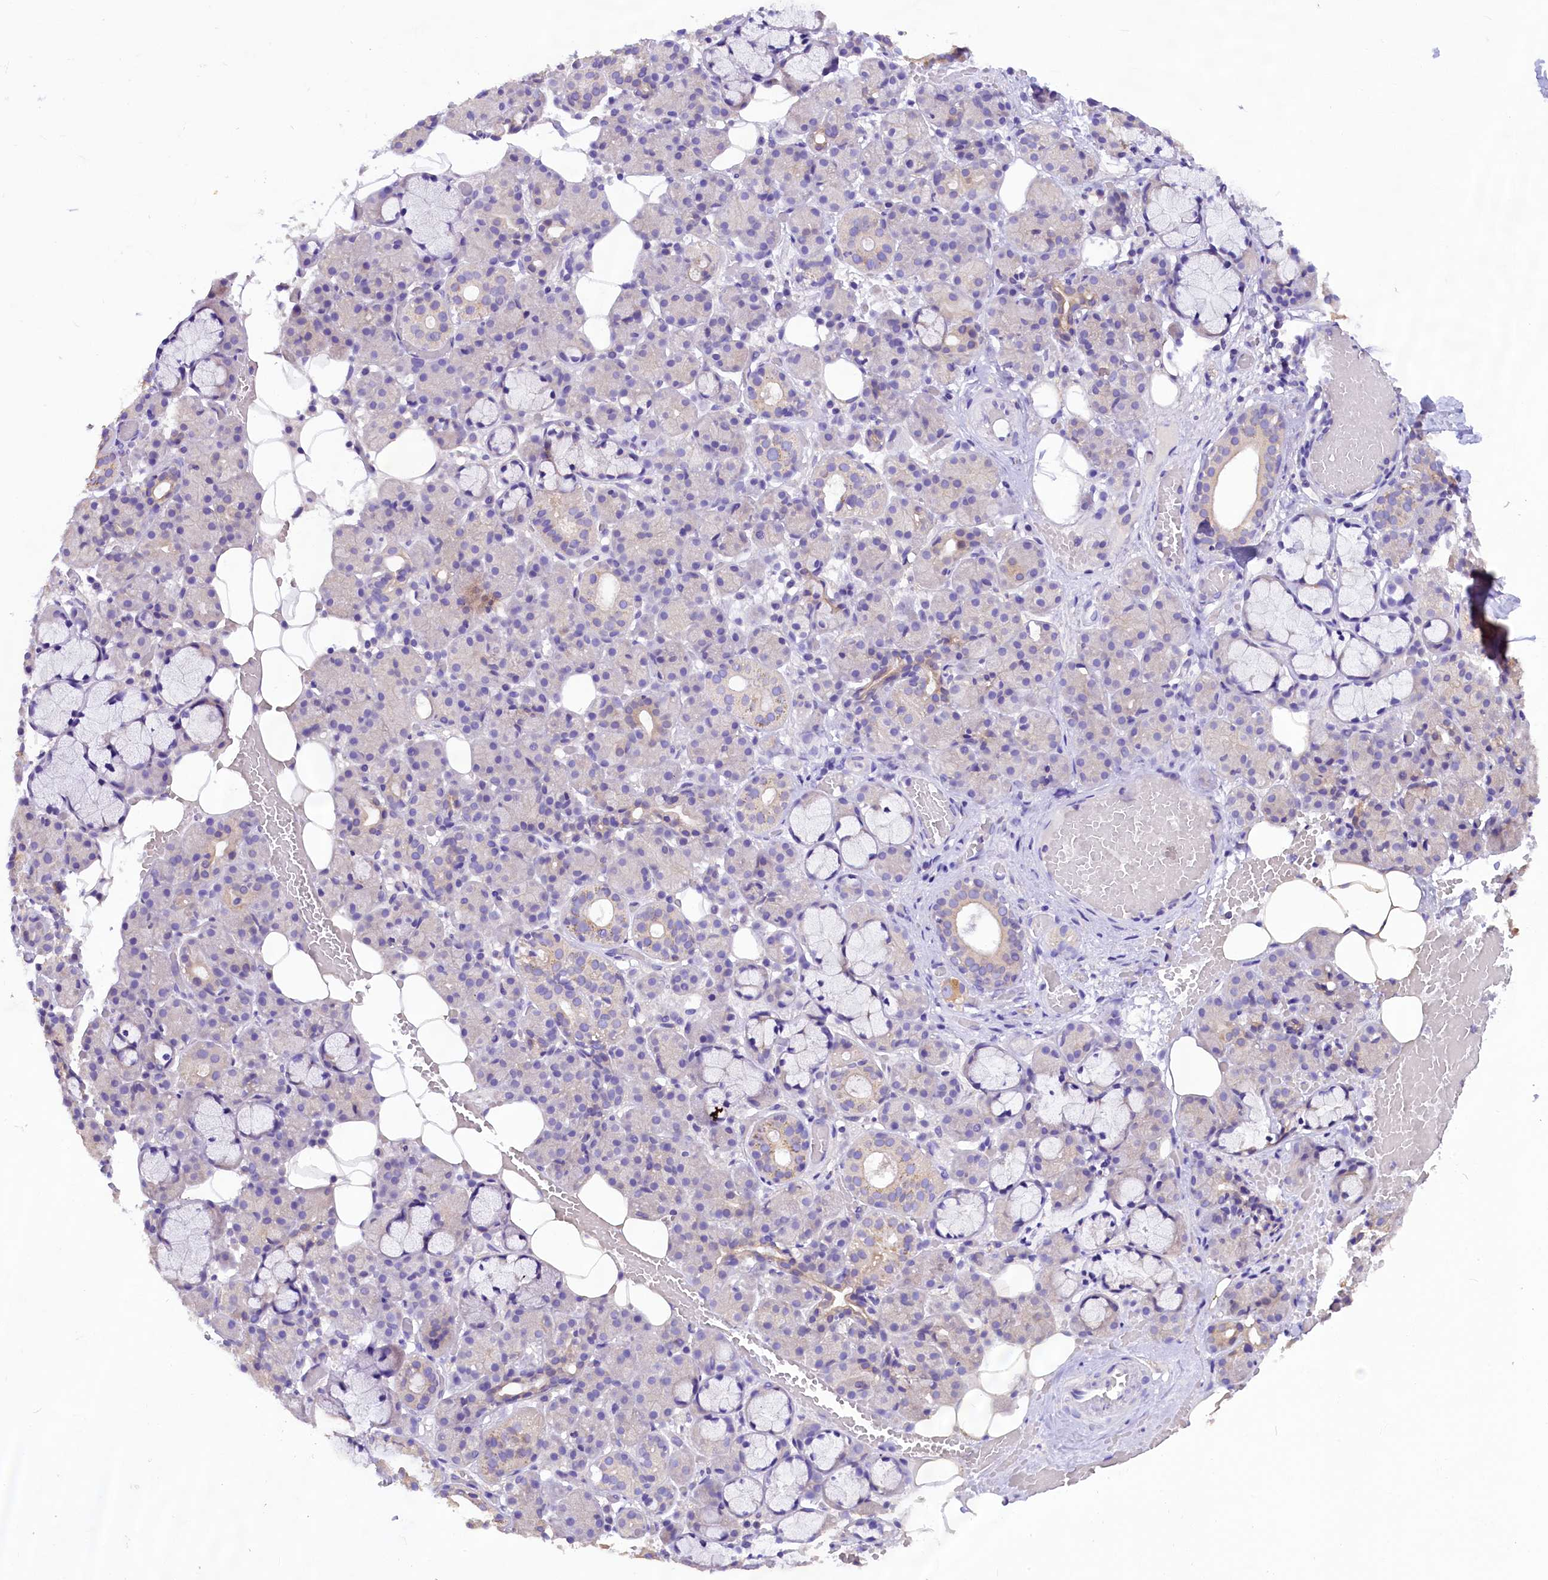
{"staining": {"intensity": "weak", "quantity": "<25%", "location": "cytoplasmic/membranous"}, "tissue": "salivary gland", "cell_type": "Glandular cells", "image_type": "normal", "snomed": [{"axis": "morphology", "description": "Normal tissue, NOS"}, {"axis": "topography", "description": "Salivary gland"}], "caption": "This is an immunohistochemistry image of normal salivary gland. There is no staining in glandular cells.", "gene": "AP3B2", "patient": {"sex": "male", "age": 63}}